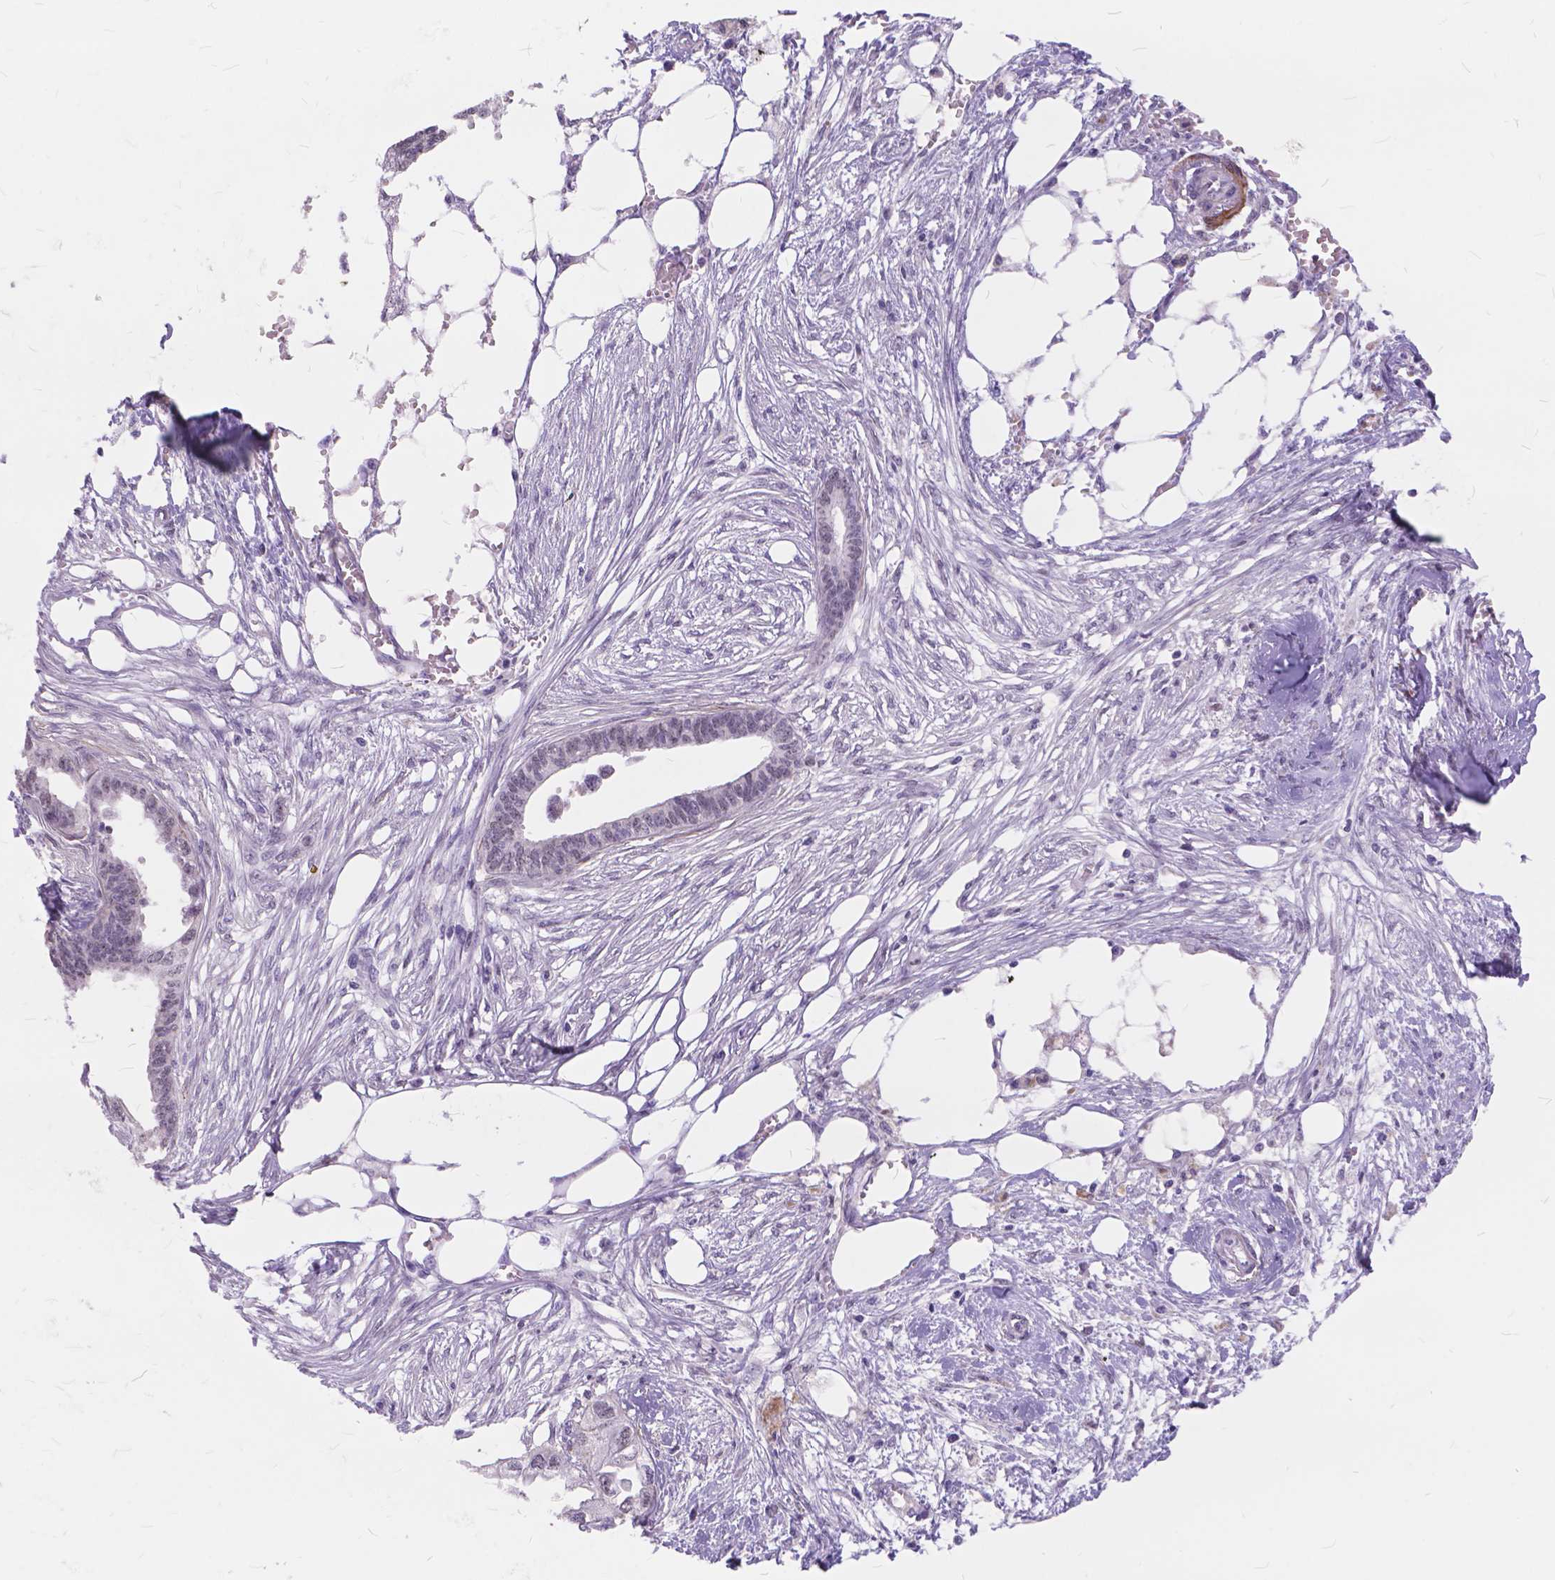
{"staining": {"intensity": "negative", "quantity": "none", "location": "none"}, "tissue": "endometrial cancer", "cell_type": "Tumor cells", "image_type": "cancer", "snomed": [{"axis": "morphology", "description": "Adenocarcinoma, NOS"}, {"axis": "morphology", "description": "Adenocarcinoma, metastatic, NOS"}, {"axis": "topography", "description": "Adipose tissue"}, {"axis": "topography", "description": "Endometrium"}], "caption": "An immunohistochemistry (IHC) image of endometrial cancer (metastatic adenocarcinoma) is shown. There is no staining in tumor cells of endometrial cancer (metastatic adenocarcinoma).", "gene": "MAN2C1", "patient": {"sex": "female", "age": 67}}